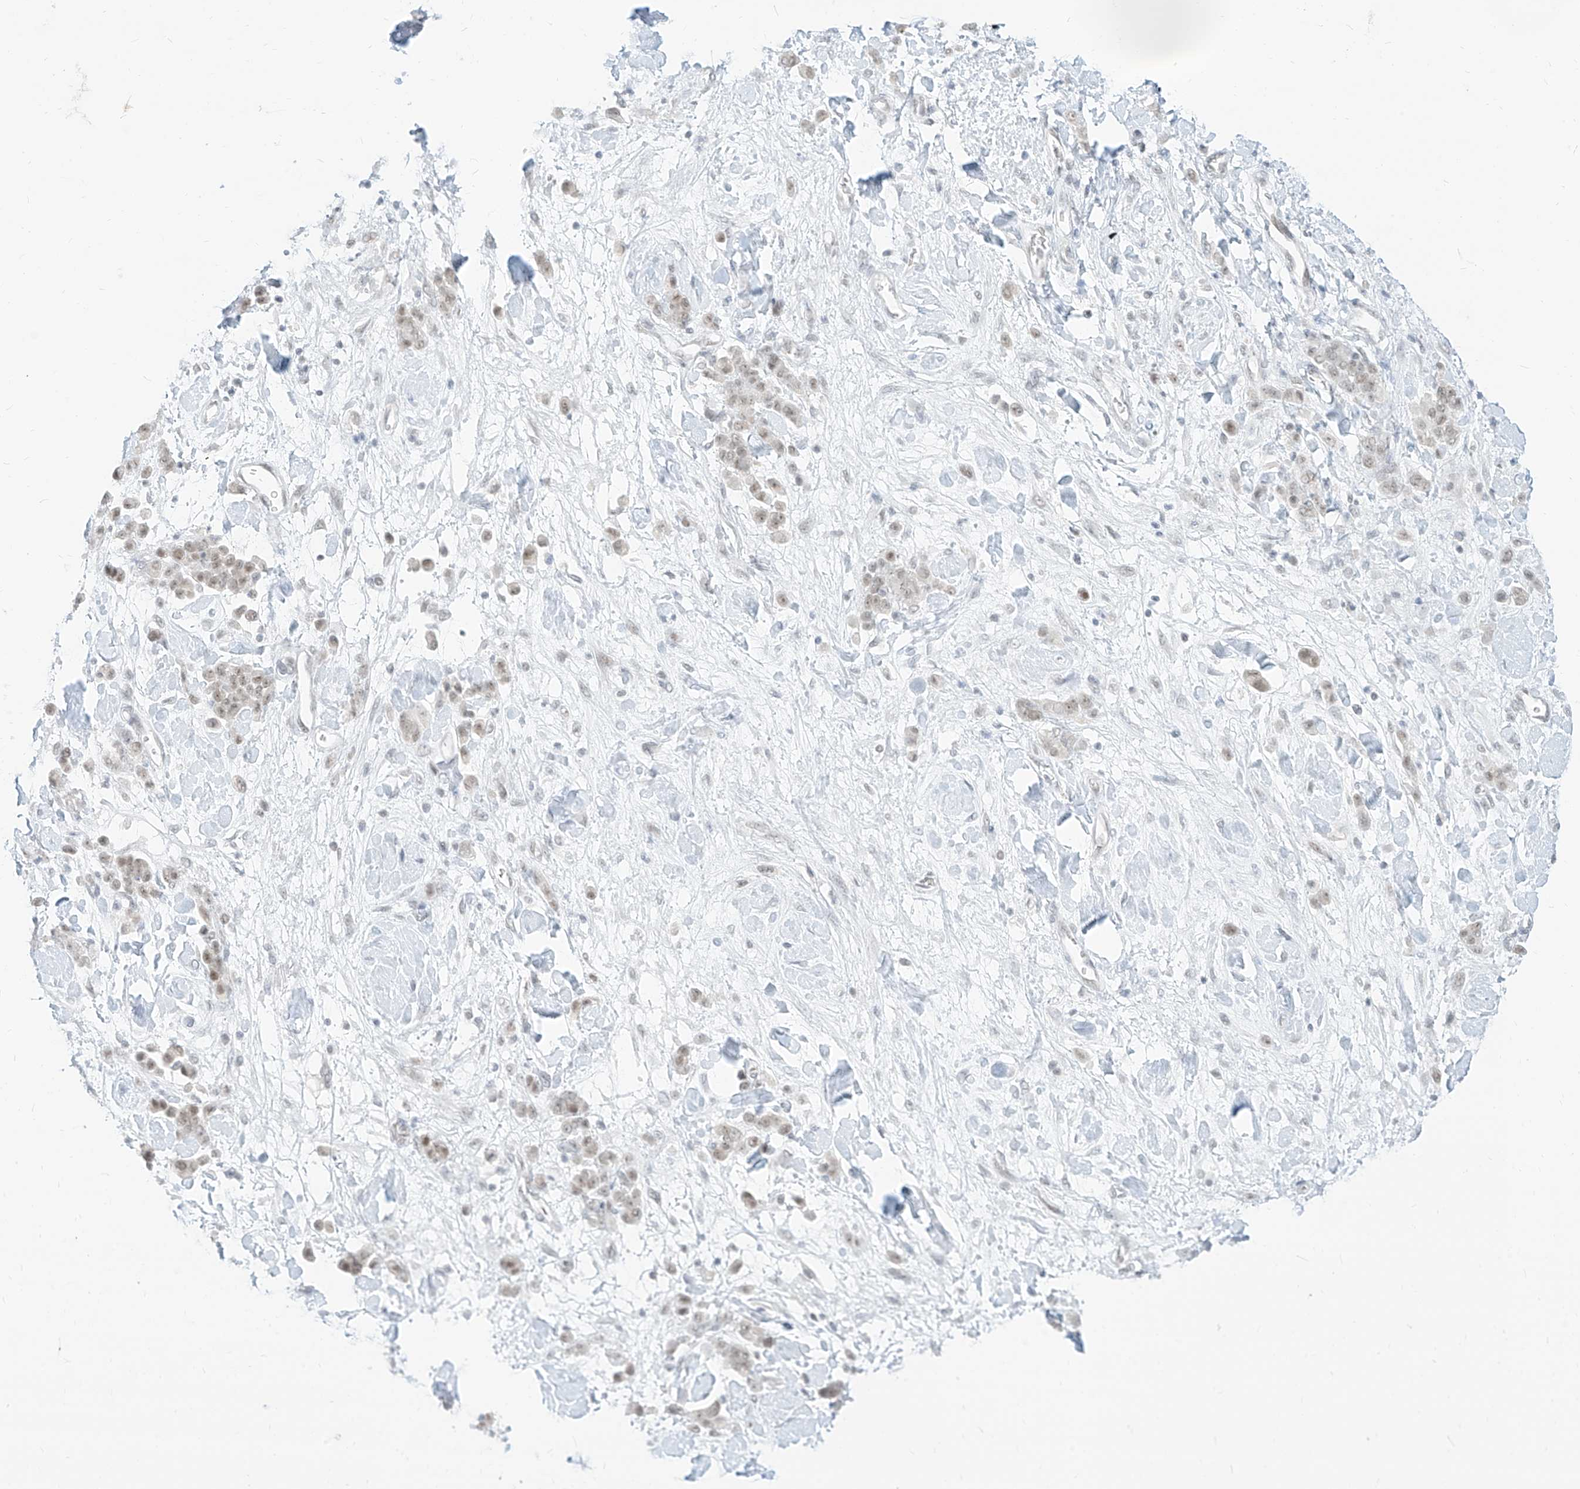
{"staining": {"intensity": "weak", "quantity": "25%-75%", "location": "nuclear"}, "tissue": "stomach cancer", "cell_type": "Tumor cells", "image_type": "cancer", "snomed": [{"axis": "morphology", "description": "Normal tissue, NOS"}, {"axis": "morphology", "description": "Adenocarcinoma, NOS"}, {"axis": "topography", "description": "Stomach"}], "caption": "Immunohistochemistry (IHC) (DAB) staining of human adenocarcinoma (stomach) exhibits weak nuclear protein staining in approximately 25%-75% of tumor cells.", "gene": "SUPT5H", "patient": {"sex": "male", "age": 82}}